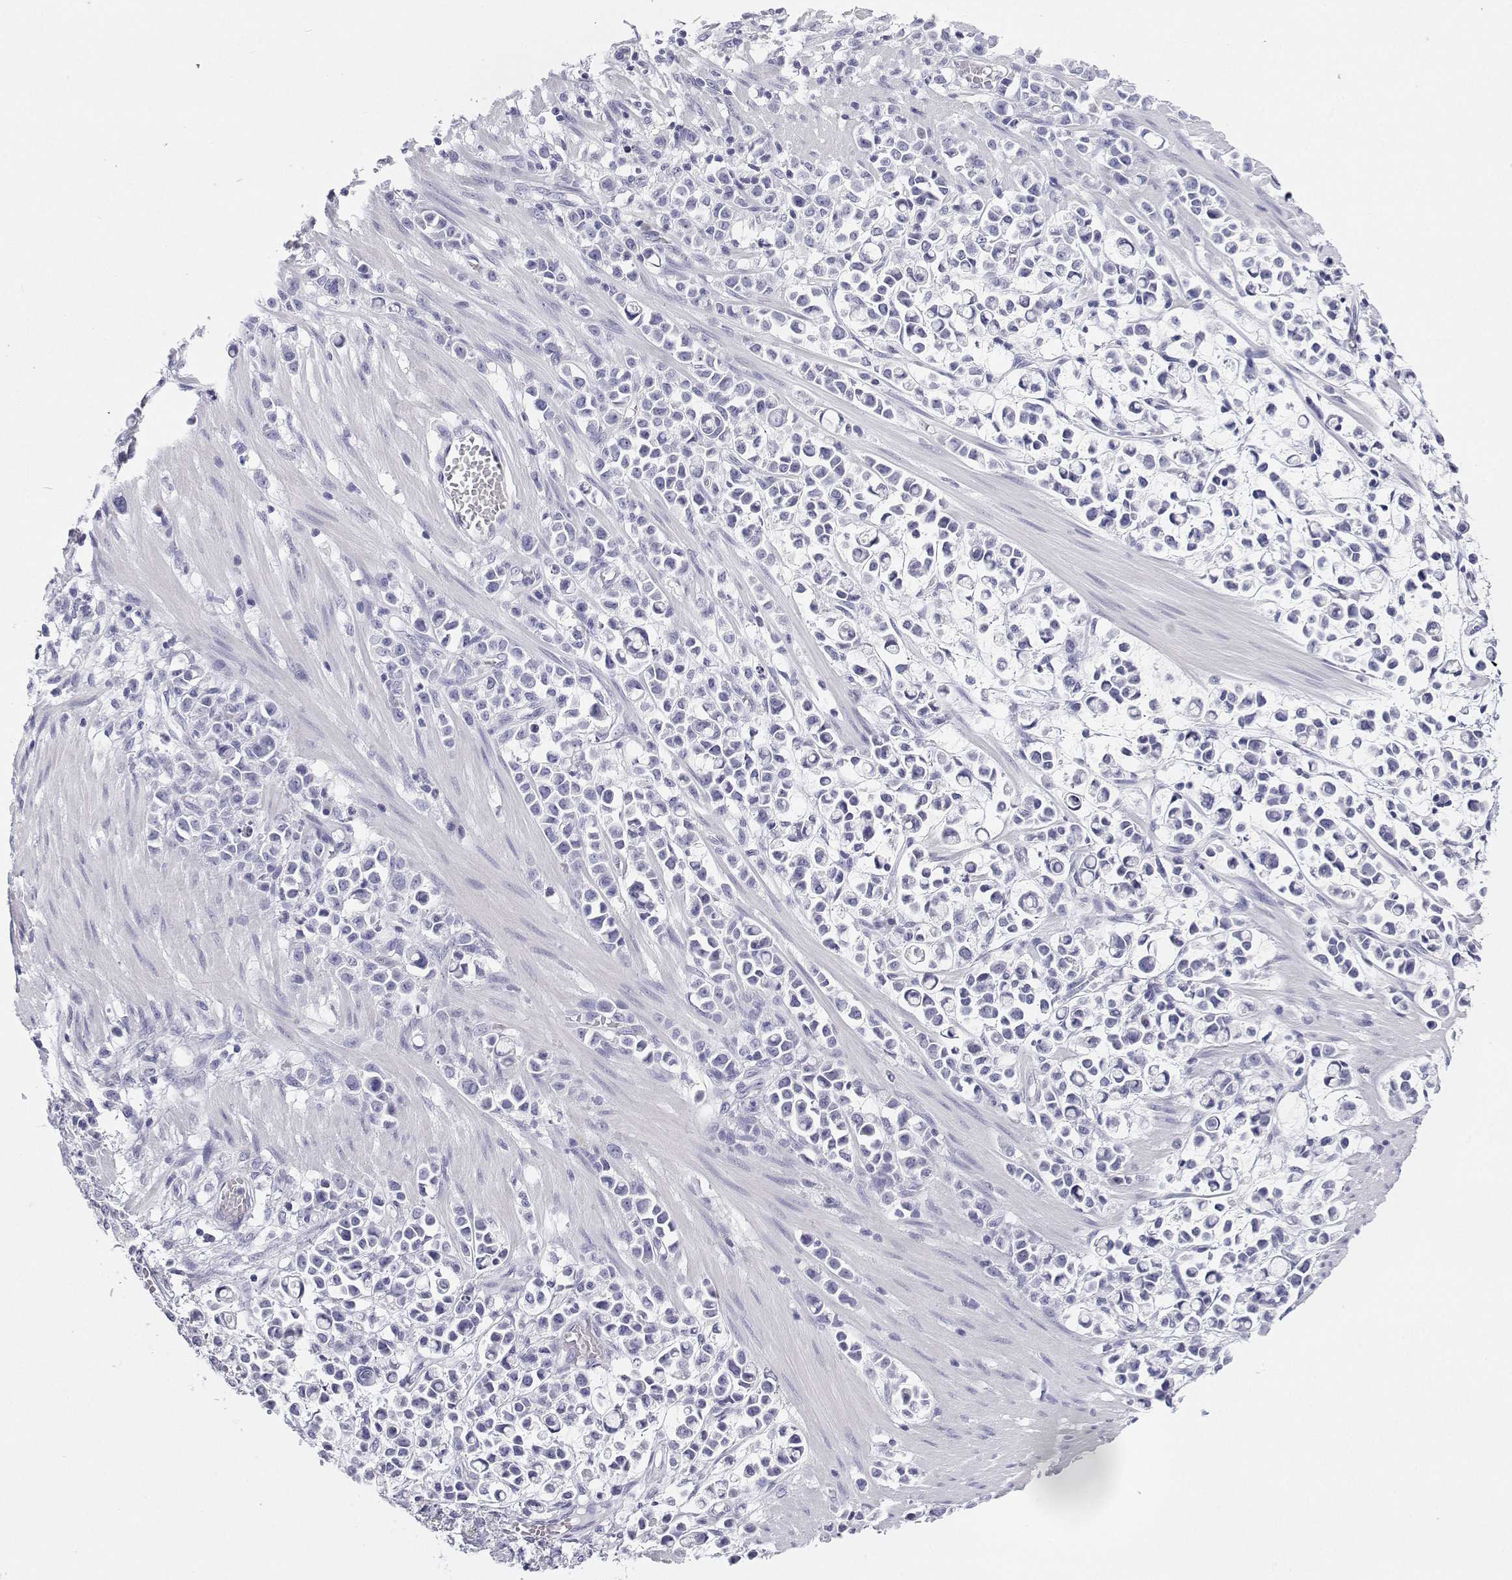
{"staining": {"intensity": "negative", "quantity": "none", "location": "none"}, "tissue": "stomach cancer", "cell_type": "Tumor cells", "image_type": "cancer", "snomed": [{"axis": "morphology", "description": "Adenocarcinoma, NOS"}, {"axis": "topography", "description": "Stomach"}], "caption": "This is an IHC image of human stomach cancer (adenocarcinoma). There is no expression in tumor cells.", "gene": "BHMT", "patient": {"sex": "male", "age": 82}}